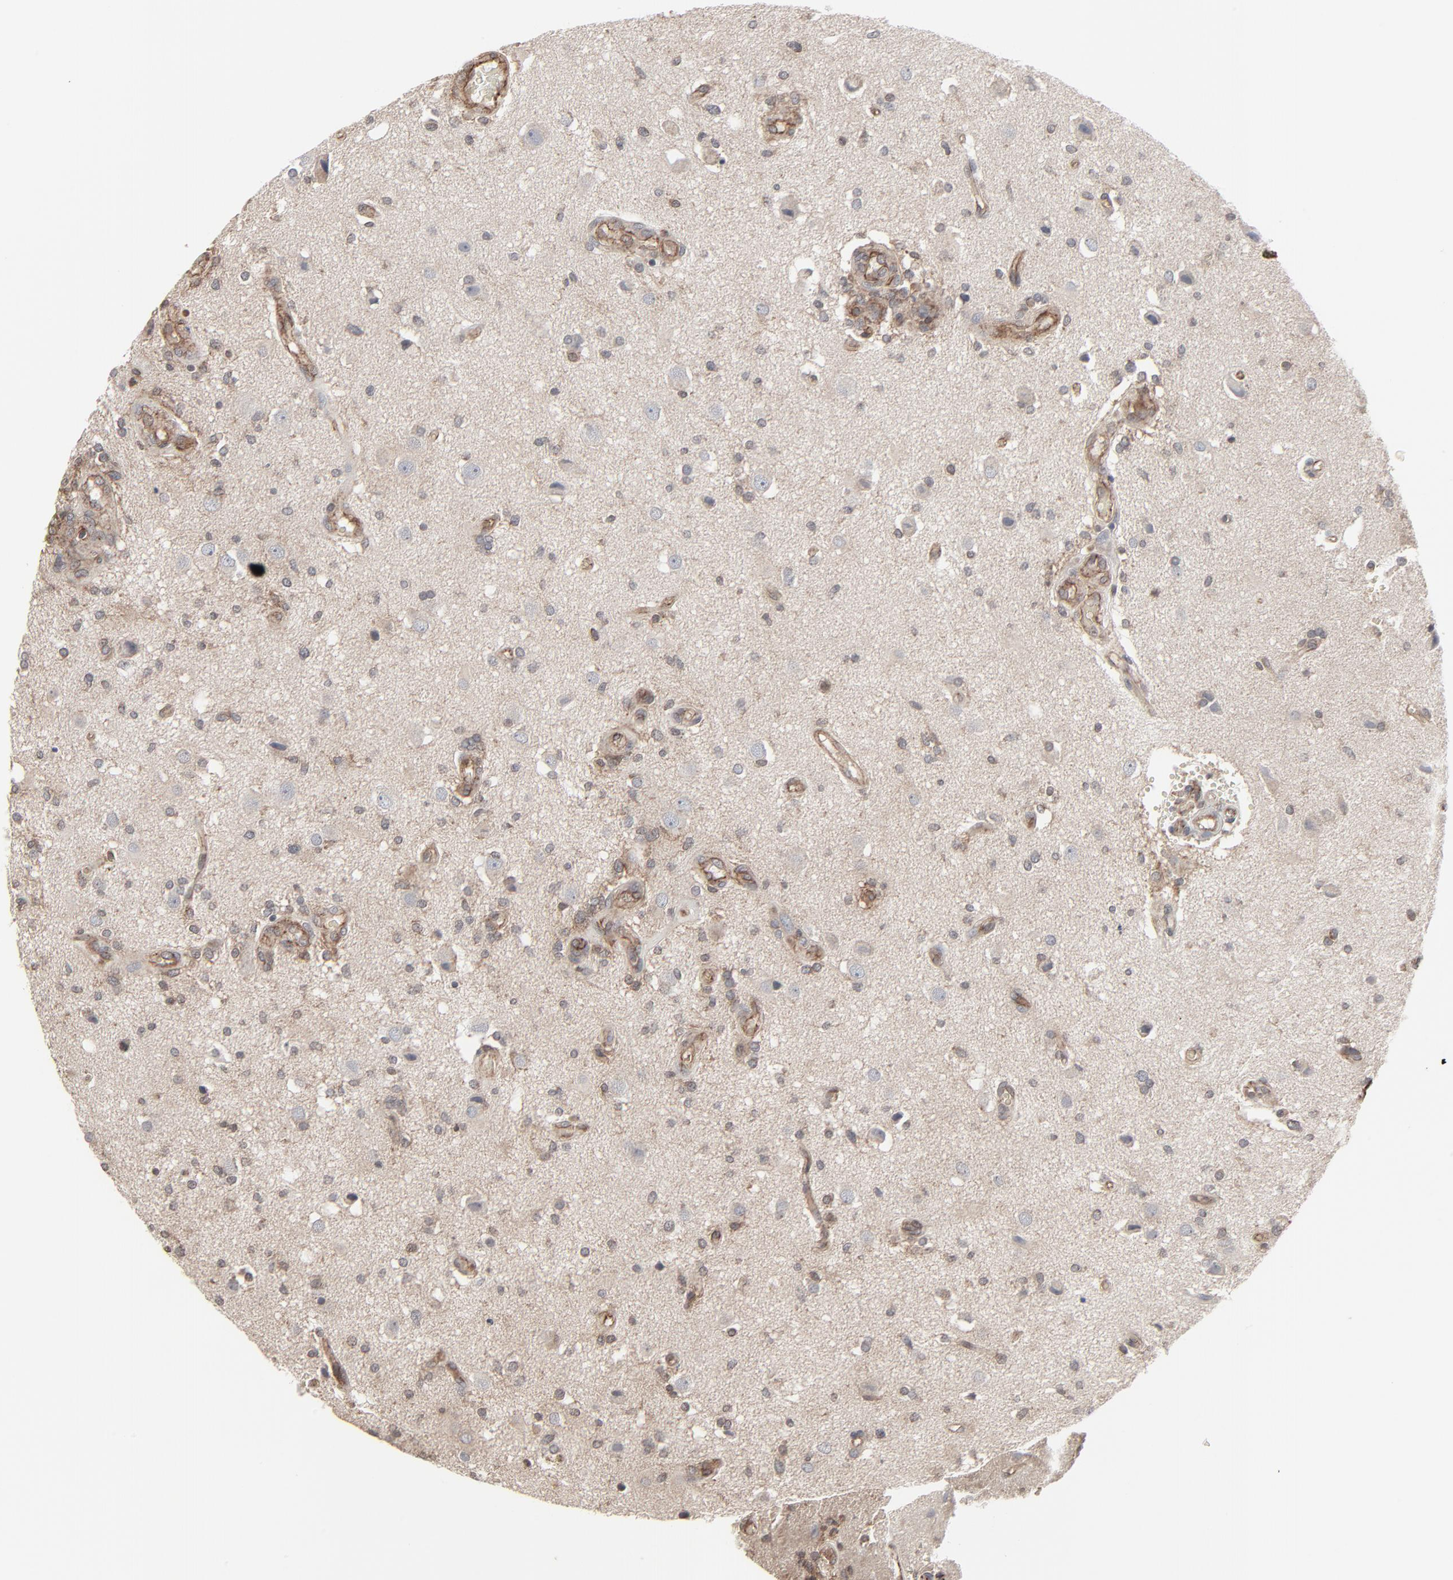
{"staining": {"intensity": "negative", "quantity": "none", "location": "none"}, "tissue": "glioma", "cell_type": "Tumor cells", "image_type": "cancer", "snomed": [{"axis": "morphology", "description": "Normal tissue, NOS"}, {"axis": "morphology", "description": "Glioma, malignant, High grade"}, {"axis": "topography", "description": "Cerebral cortex"}], "caption": "There is no significant positivity in tumor cells of glioma.", "gene": "CTNND1", "patient": {"sex": "male", "age": 75}}